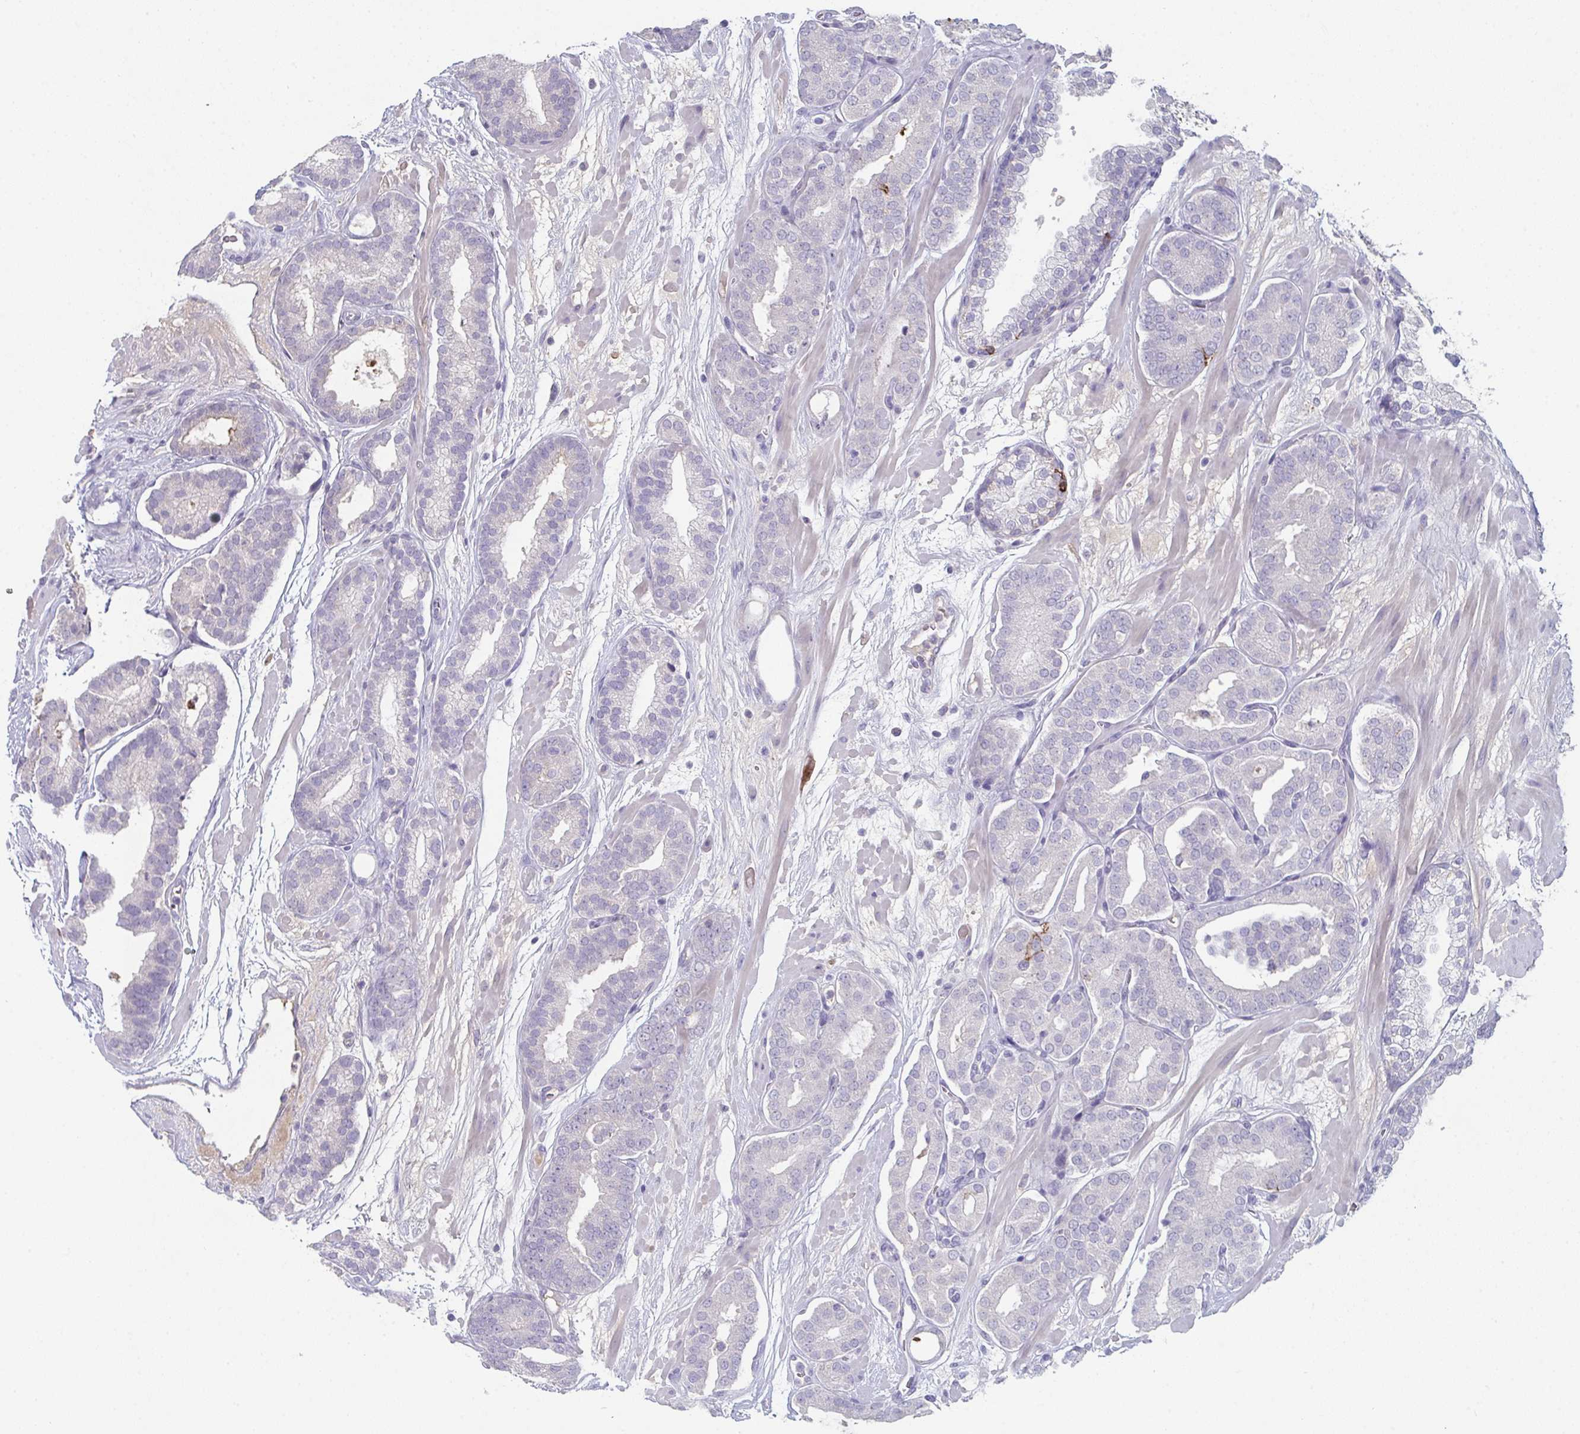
{"staining": {"intensity": "negative", "quantity": "none", "location": "none"}, "tissue": "prostate cancer", "cell_type": "Tumor cells", "image_type": "cancer", "snomed": [{"axis": "morphology", "description": "Adenocarcinoma, High grade"}, {"axis": "topography", "description": "Prostate"}], "caption": "This is an IHC histopathology image of prostate cancer. There is no positivity in tumor cells.", "gene": "ADAM21", "patient": {"sex": "male", "age": 66}}